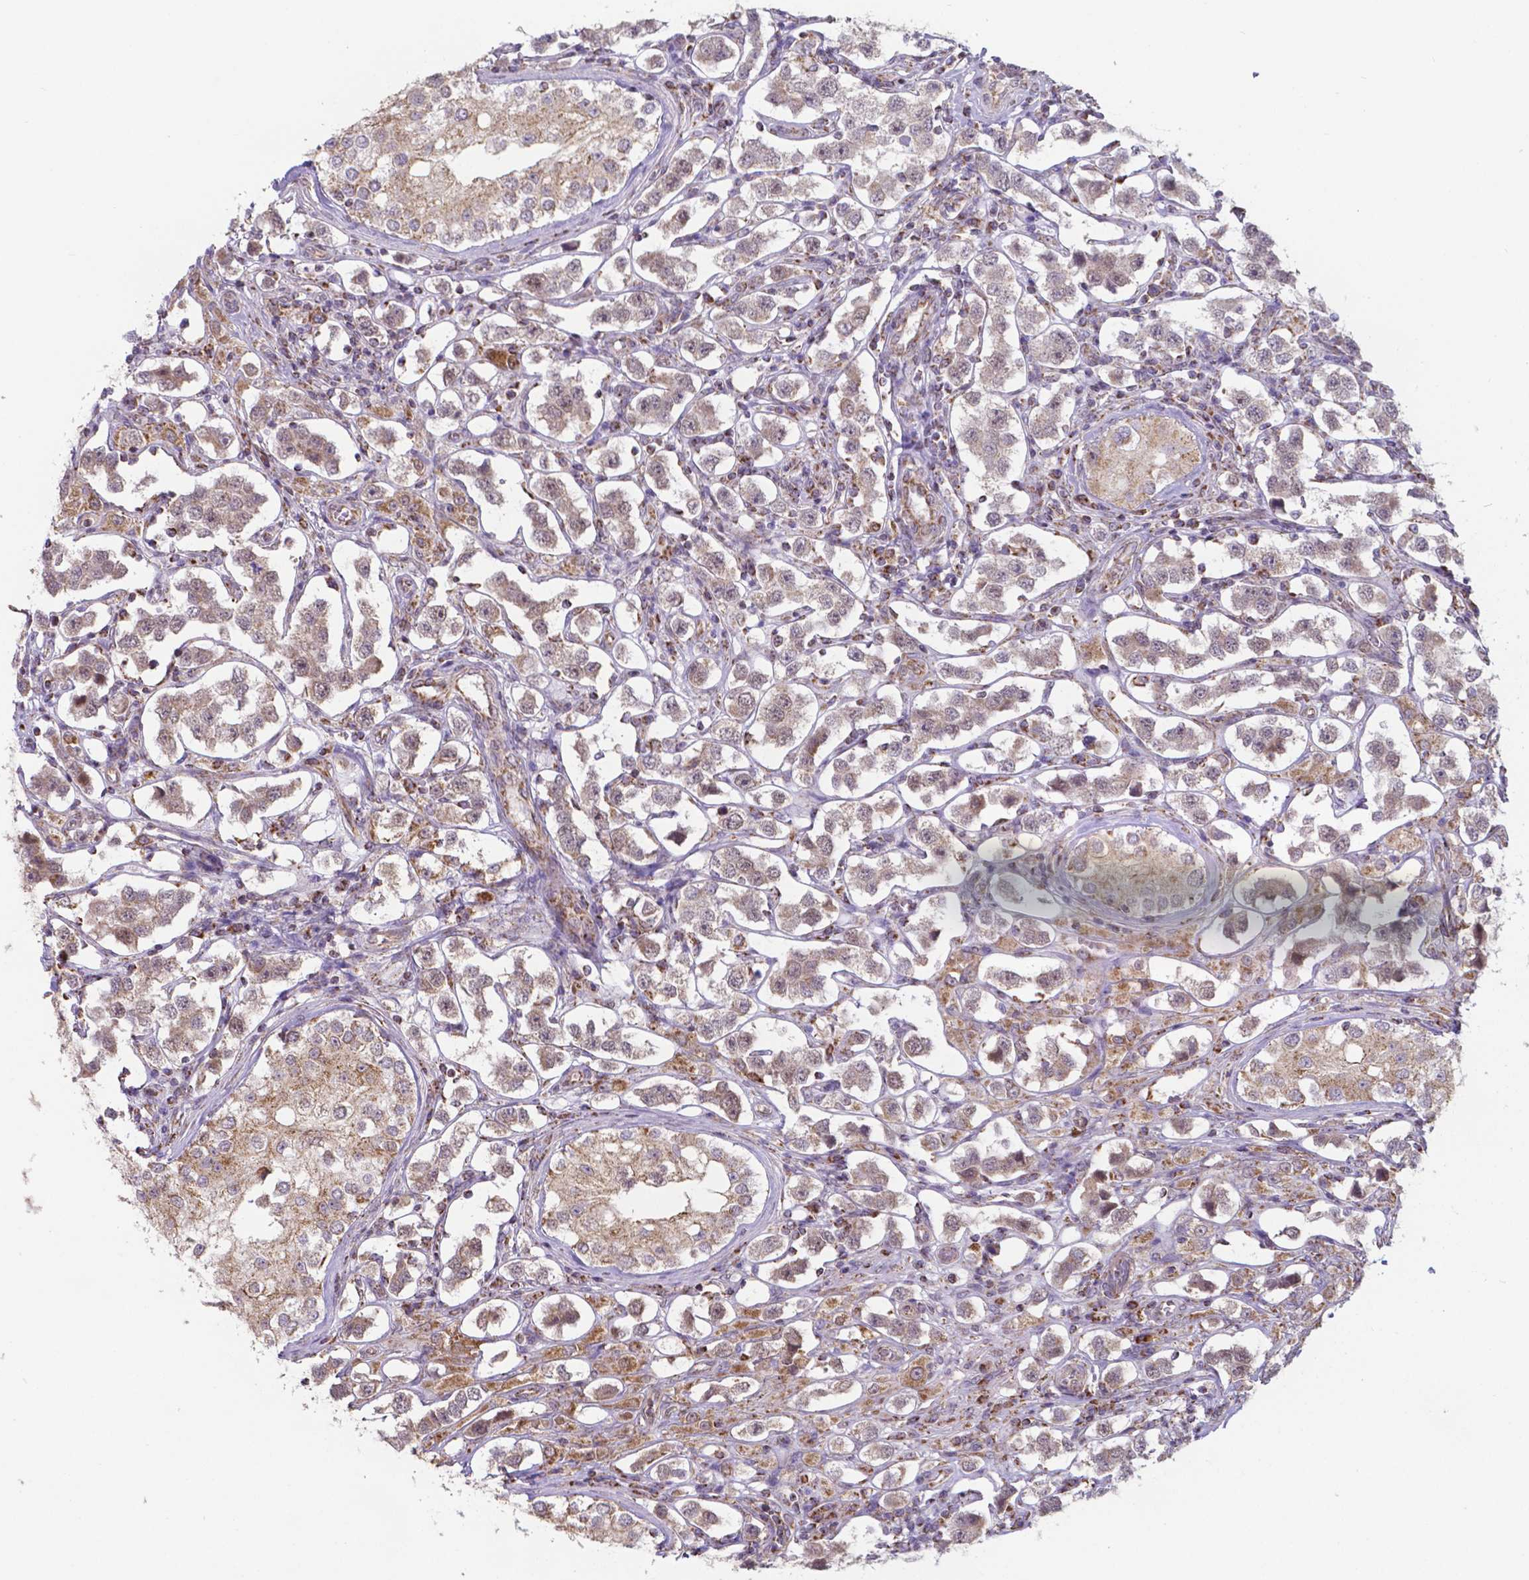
{"staining": {"intensity": "weak", "quantity": "25%-75%", "location": "cytoplasmic/membranous"}, "tissue": "testis cancer", "cell_type": "Tumor cells", "image_type": "cancer", "snomed": [{"axis": "morphology", "description": "Seminoma, NOS"}, {"axis": "topography", "description": "Testis"}], "caption": "There is low levels of weak cytoplasmic/membranous expression in tumor cells of seminoma (testis), as demonstrated by immunohistochemical staining (brown color).", "gene": "FAM114A1", "patient": {"sex": "male", "age": 37}}